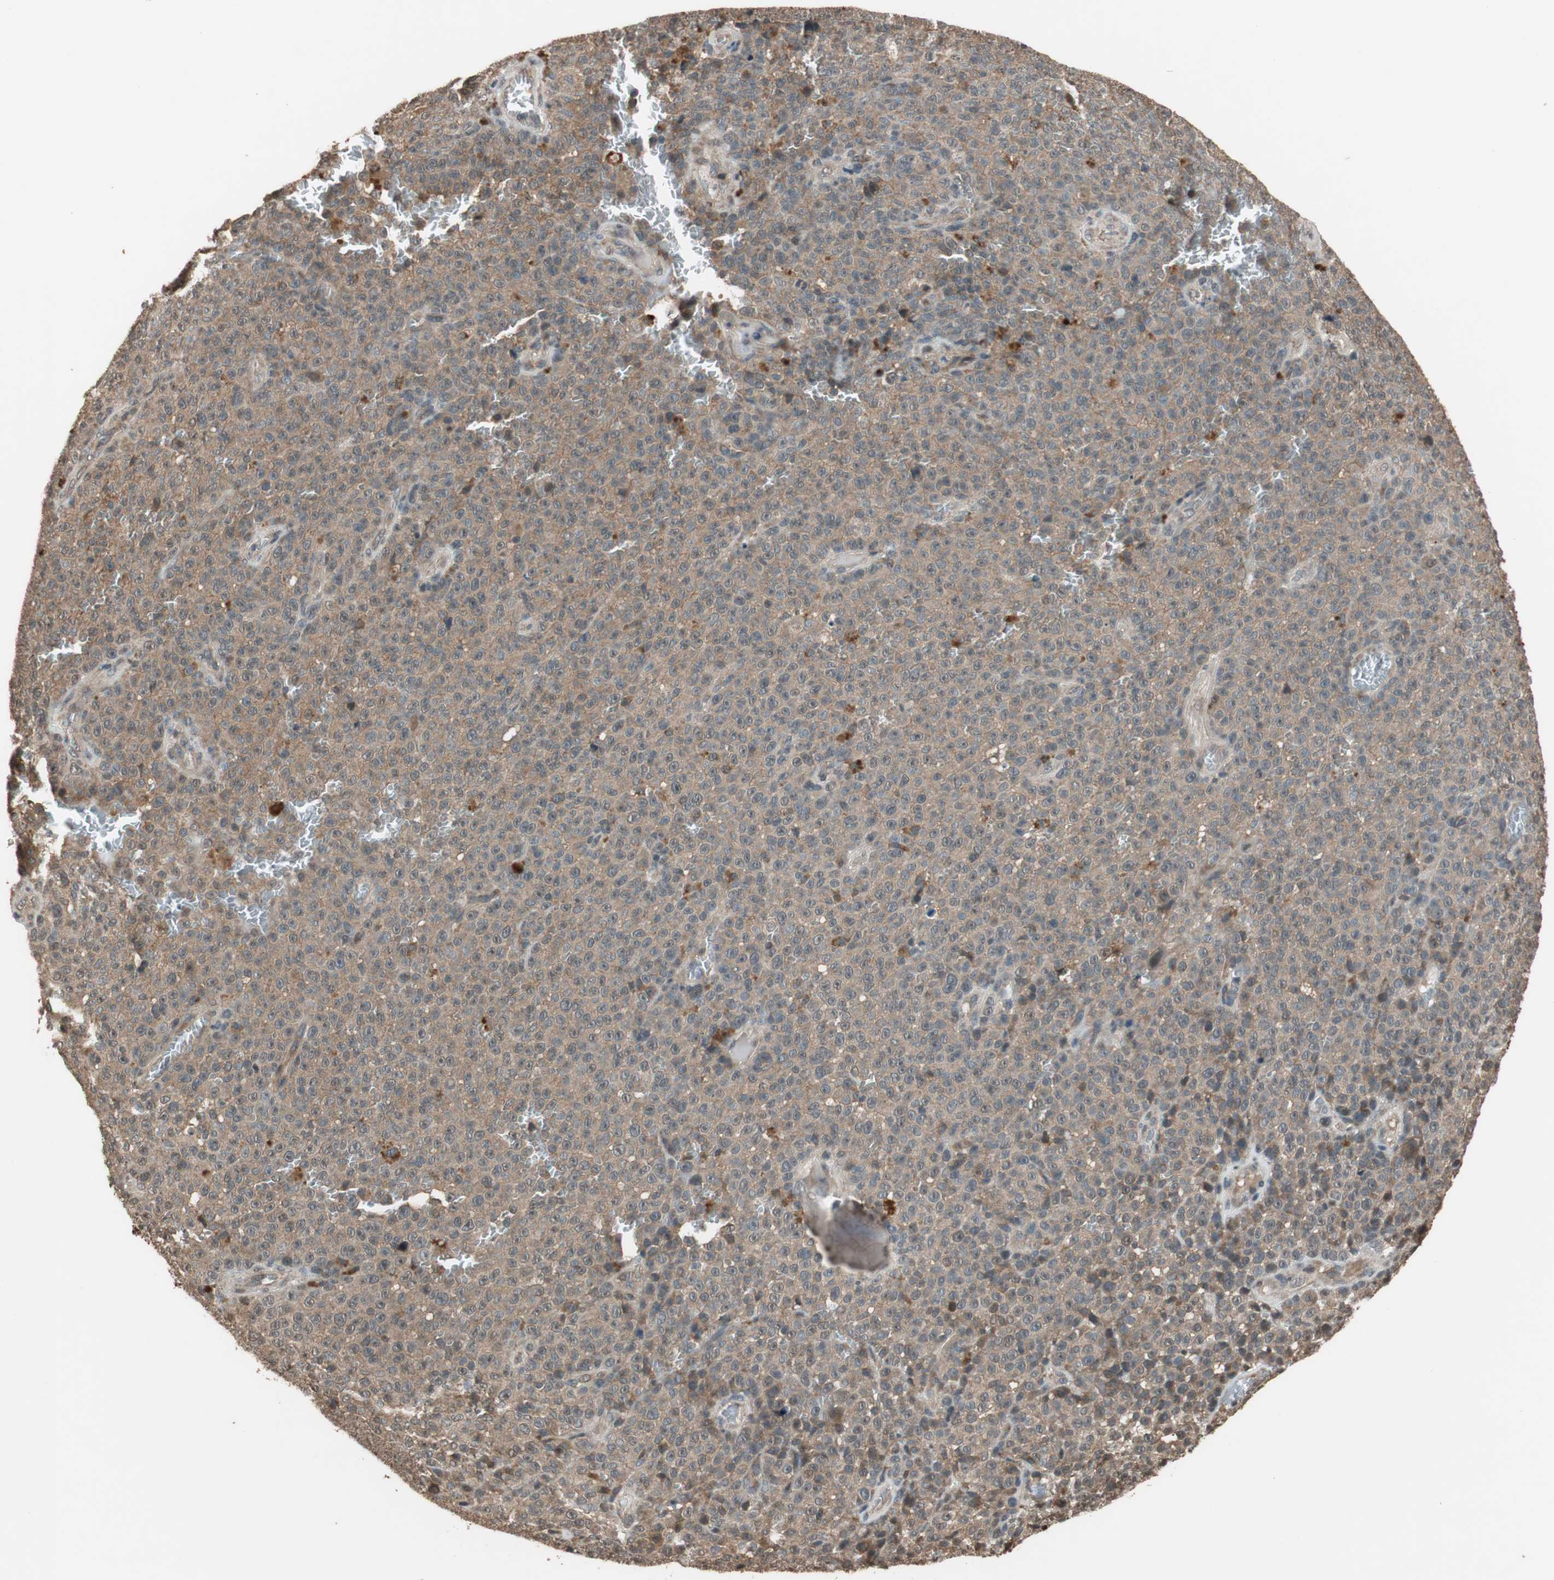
{"staining": {"intensity": "weak", "quantity": ">75%", "location": "cytoplasmic/membranous"}, "tissue": "melanoma", "cell_type": "Tumor cells", "image_type": "cancer", "snomed": [{"axis": "morphology", "description": "Malignant melanoma, NOS"}, {"axis": "topography", "description": "Skin"}], "caption": "Brown immunohistochemical staining in human malignant melanoma shows weak cytoplasmic/membranous expression in approximately >75% of tumor cells.", "gene": "TMEM230", "patient": {"sex": "female", "age": 82}}